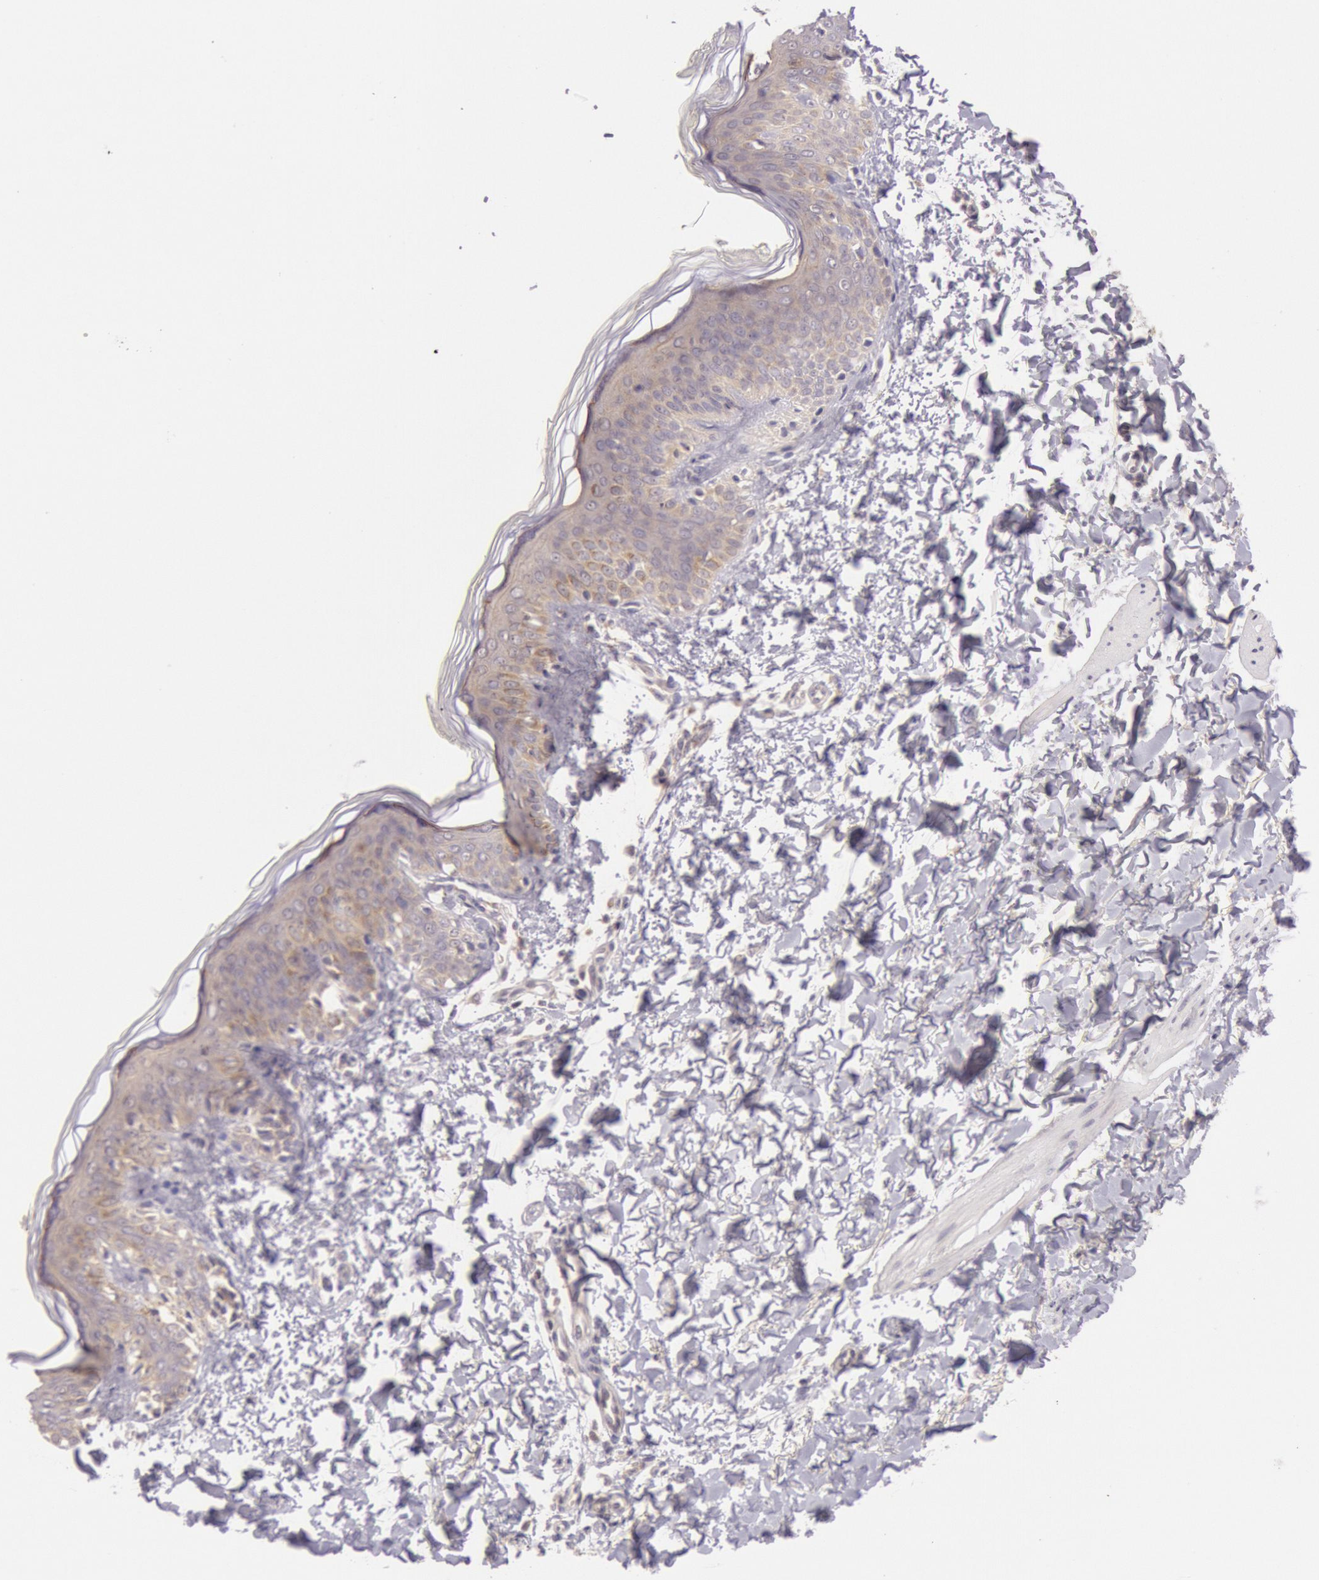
{"staining": {"intensity": "negative", "quantity": "none", "location": "none"}, "tissue": "skin", "cell_type": "Fibroblasts", "image_type": "normal", "snomed": [{"axis": "morphology", "description": "Normal tissue, NOS"}, {"axis": "topography", "description": "Skin"}], "caption": "High power microscopy photomicrograph of an immunohistochemistry (IHC) photomicrograph of benign skin, revealing no significant expression in fibroblasts. The staining is performed using DAB brown chromogen with nuclei counter-stained in using hematoxylin.", "gene": "CDK16", "patient": {"sex": "female", "age": 4}}